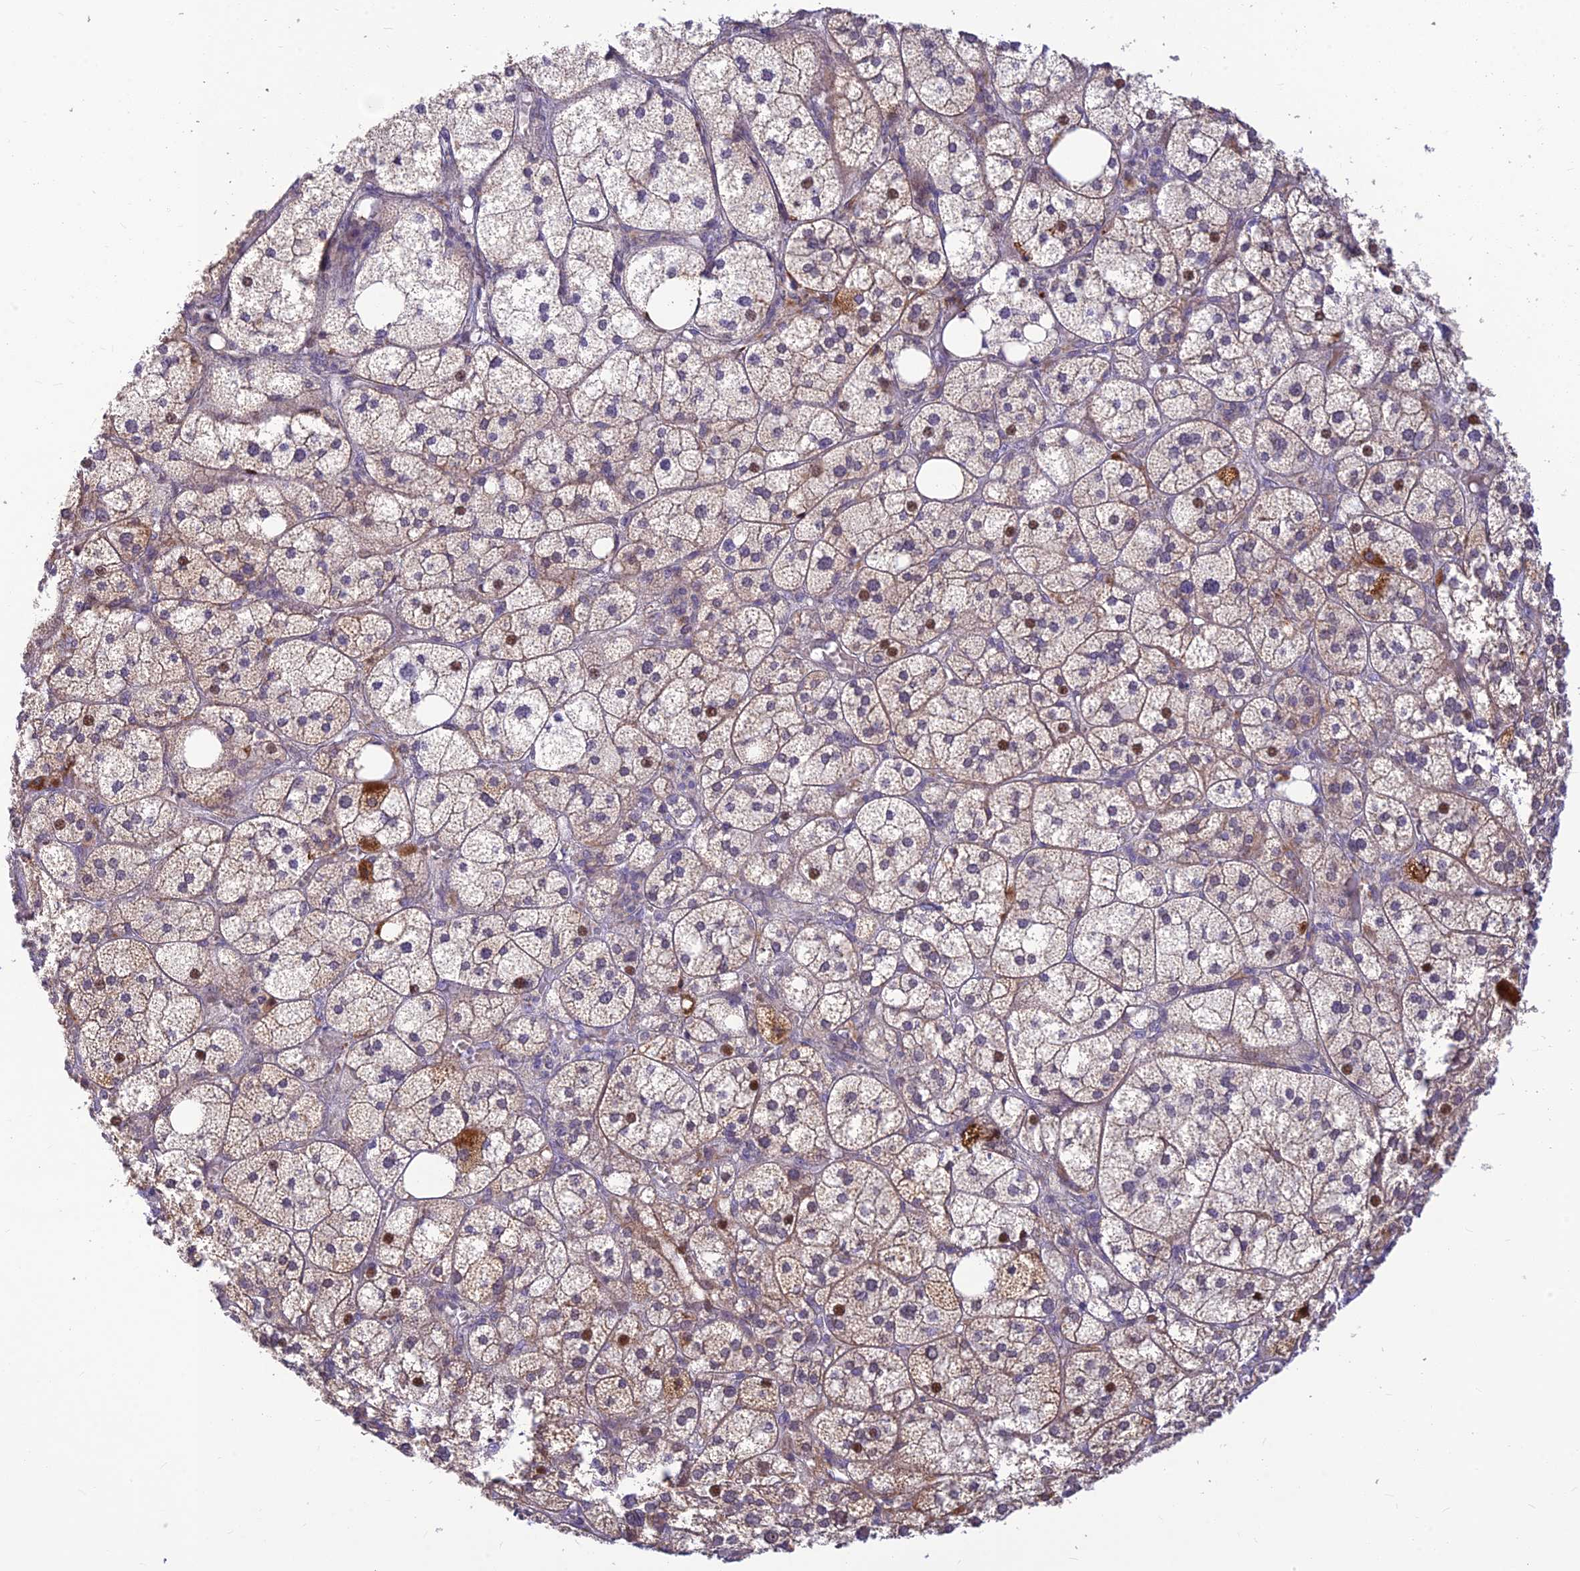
{"staining": {"intensity": "strong", "quantity": "<25%", "location": "cytoplasmic/membranous,nuclear"}, "tissue": "adrenal gland", "cell_type": "Glandular cells", "image_type": "normal", "snomed": [{"axis": "morphology", "description": "Normal tissue, NOS"}, {"axis": "topography", "description": "Adrenal gland"}], "caption": "Immunohistochemistry (IHC) of benign human adrenal gland exhibits medium levels of strong cytoplasmic/membranous,nuclear staining in approximately <25% of glandular cells.", "gene": "ASPDH", "patient": {"sex": "female", "age": 61}}